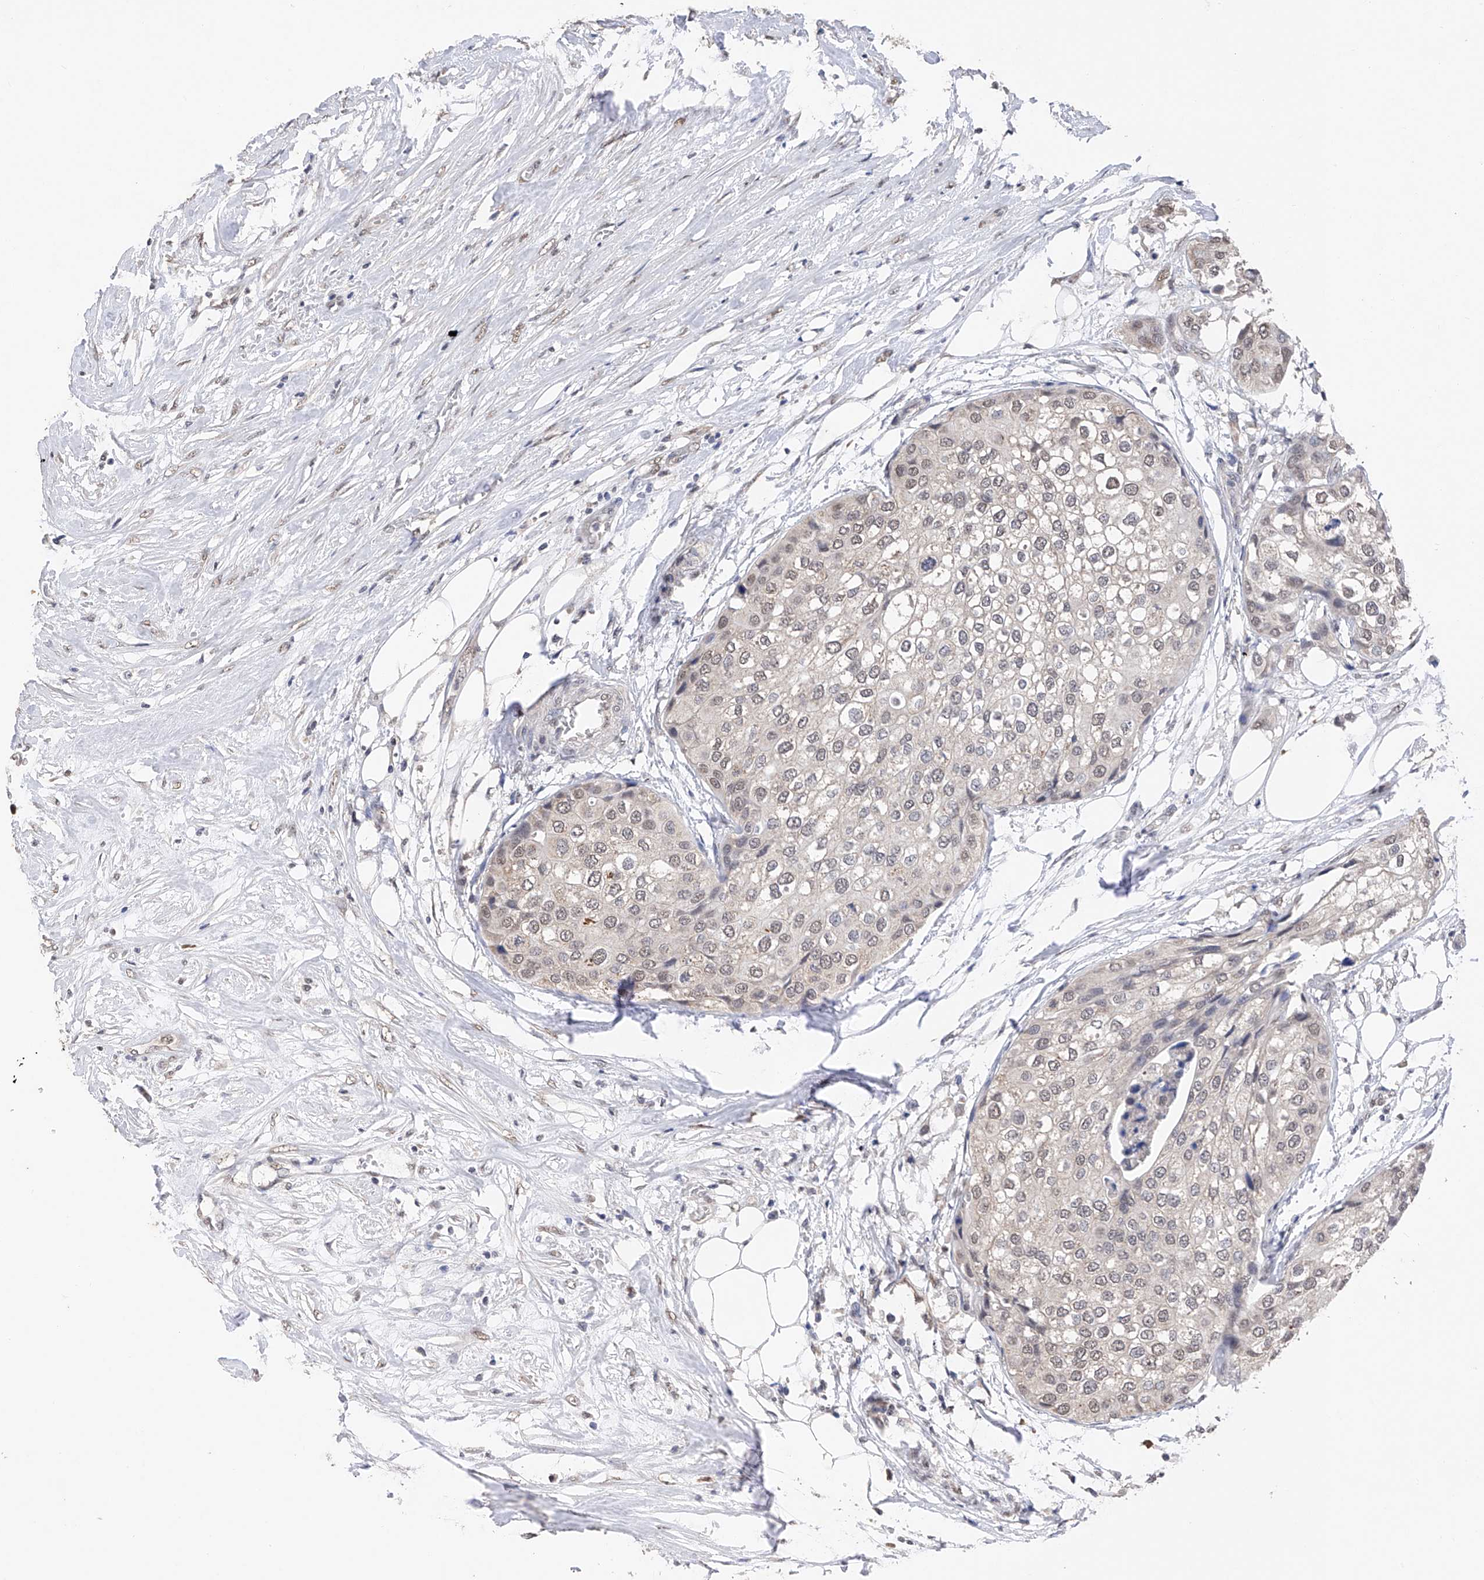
{"staining": {"intensity": "weak", "quantity": "25%-75%", "location": "nuclear"}, "tissue": "urothelial cancer", "cell_type": "Tumor cells", "image_type": "cancer", "snomed": [{"axis": "morphology", "description": "Urothelial carcinoma, High grade"}, {"axis": "topography", "description": "Urinary bladder"}], "caption": "A low amount of weak nuclear staining is identified in approximately 25%-75% of tumor cells in high-grade urothelial carcinoma tissue.", "gene": "DMAP1", "patient": {"sex": "male", "age": 64}}